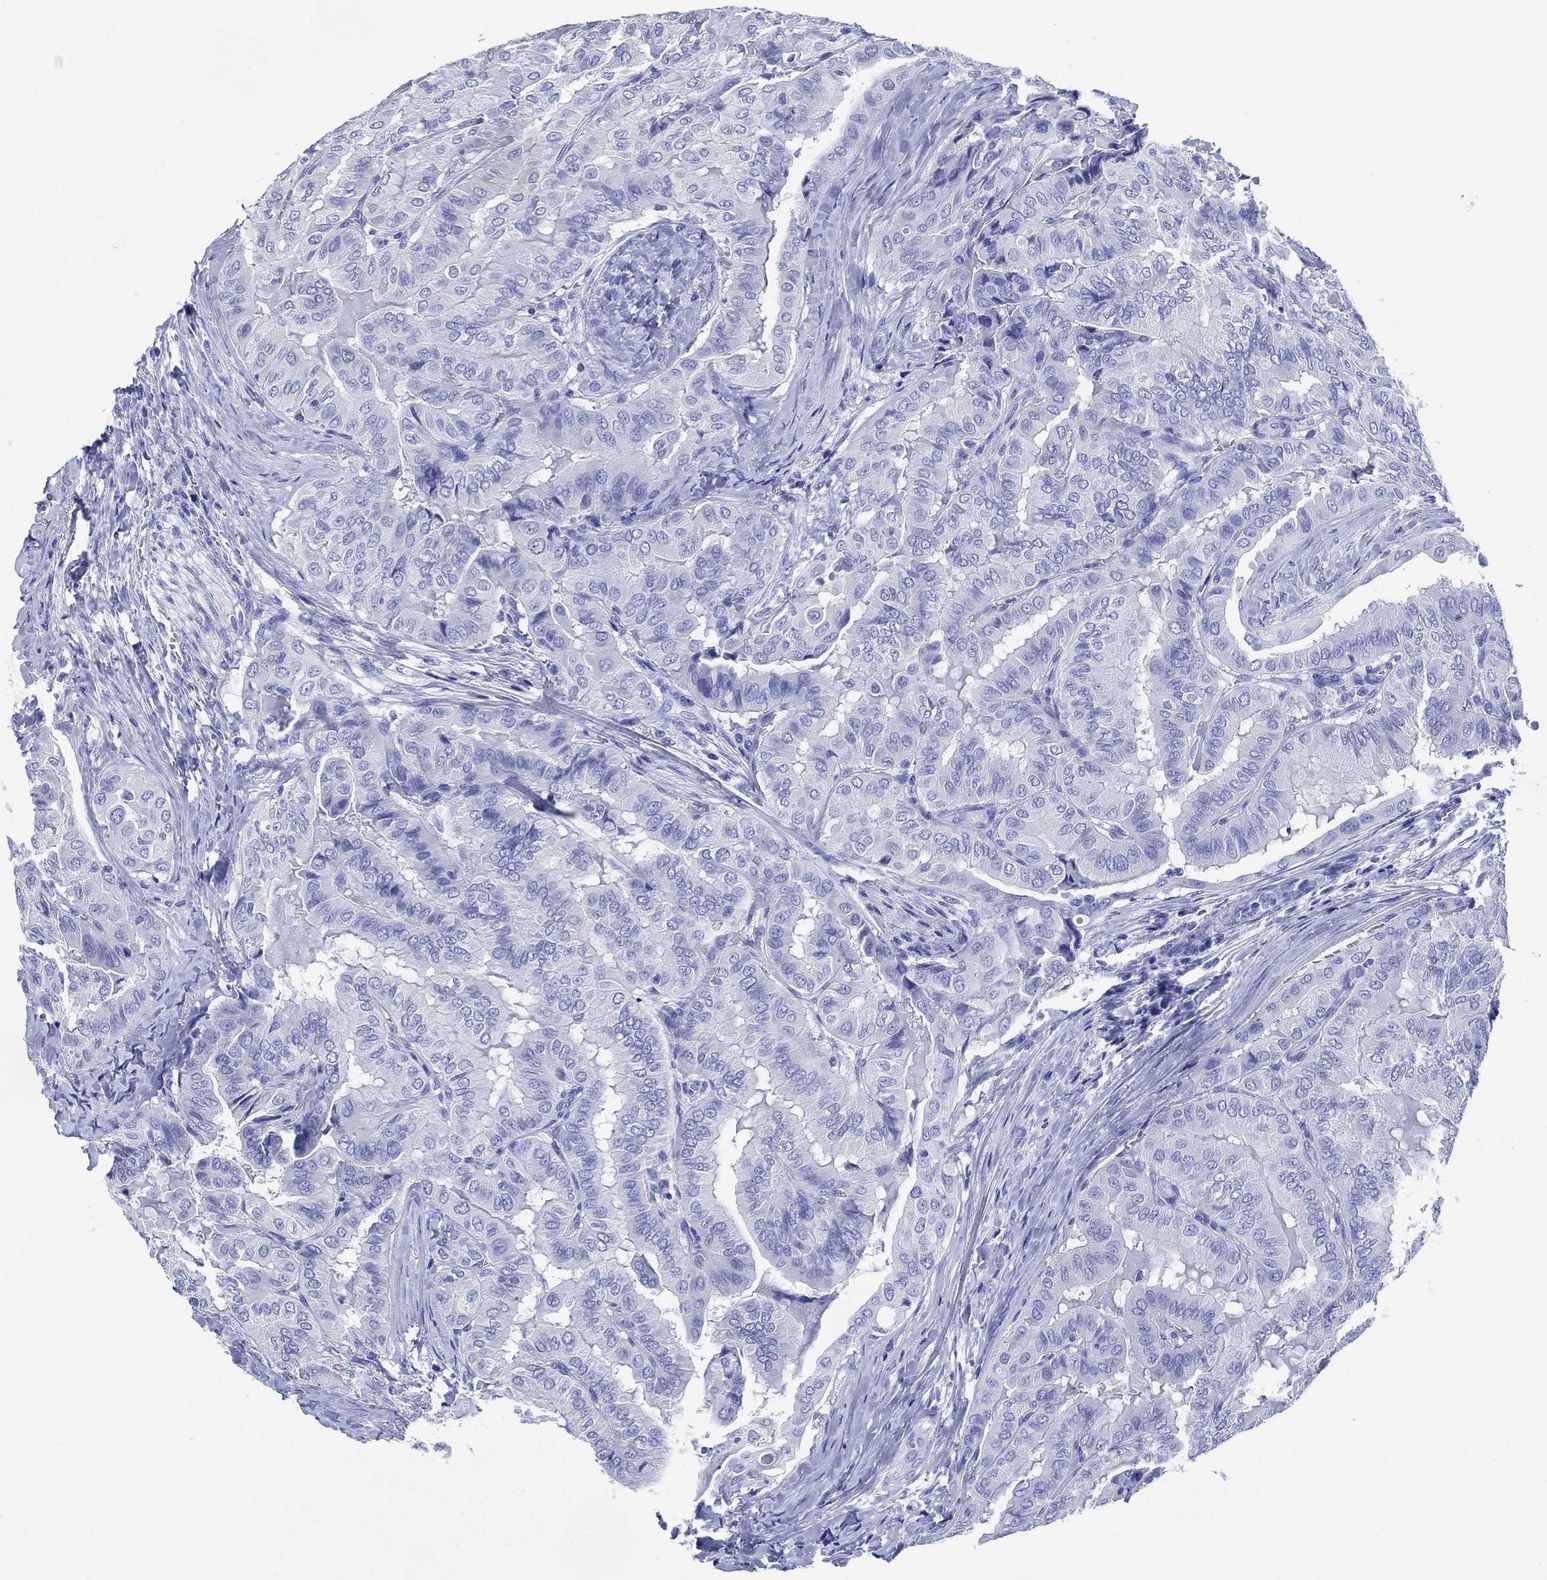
{"staining": {"intensity": "negative", "quantity": "none", "location": "none"}, "tissue": "thyroid cancer", "cell_type": "Tumor cells", "image_type": "cancer", "snomed": [{"axis": "morphology", "description": "Papillary adenocarcinoma, NOS"}, {"axis": "topography", "description": "Thyroid gland"}], "caption": "Immunohistochemistry of human thyroid cancer (papillary adenocarcinoma) reveals no staining in tumor cells. (Stains: DAB (3,3'-diaminobenzidine) immunohistochemistry with hematoxylin counter stain, Microscopy: brightfield microscopy at high magnification).", "gene": "SIGLECL1", "patient": {"sex": "female", "age": 68}}